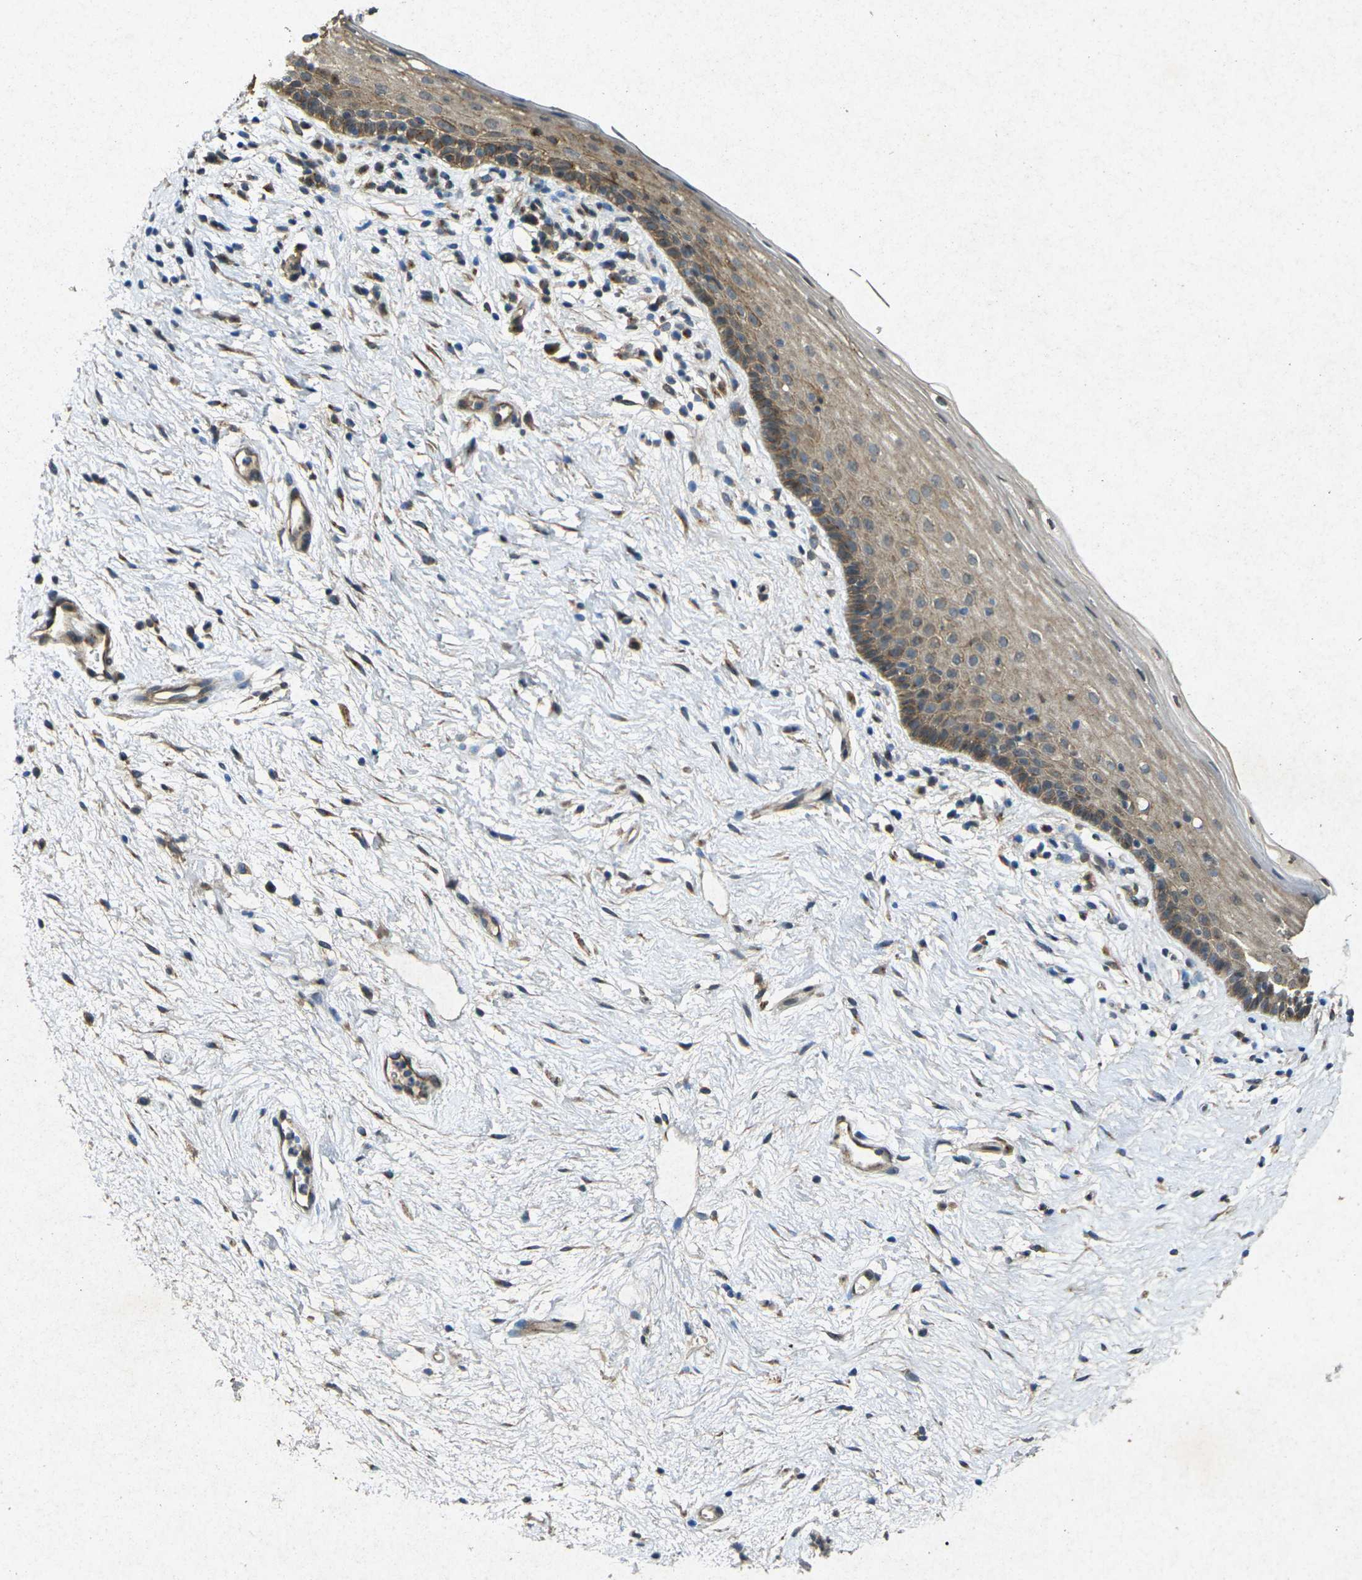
{"staining": {"intensity": "moderate", "quantity": "25%-75%", "location": "cytoplasmic/membranous"}, "tissue": "vagina", "cell_type": "Squamous epithelial cells", "image_type": "normal", "snomed": [{"axis": "morphology", "description": "Normal tissue, NOS"}, {"axis": "topography", "description": "Vagina"}], "caption": "Squamous epithelial cells display medium levels of moderate cytoplasmic/membranous staining in approximately 25%-75% of cells in normal vagina. The staining is performed using DAB brown chromogen to label protein expression. The nuclei are counter-stained blue using hematoxylin.", "gene": "RGMA", "patient": {"sex": "female", "age": 44}}